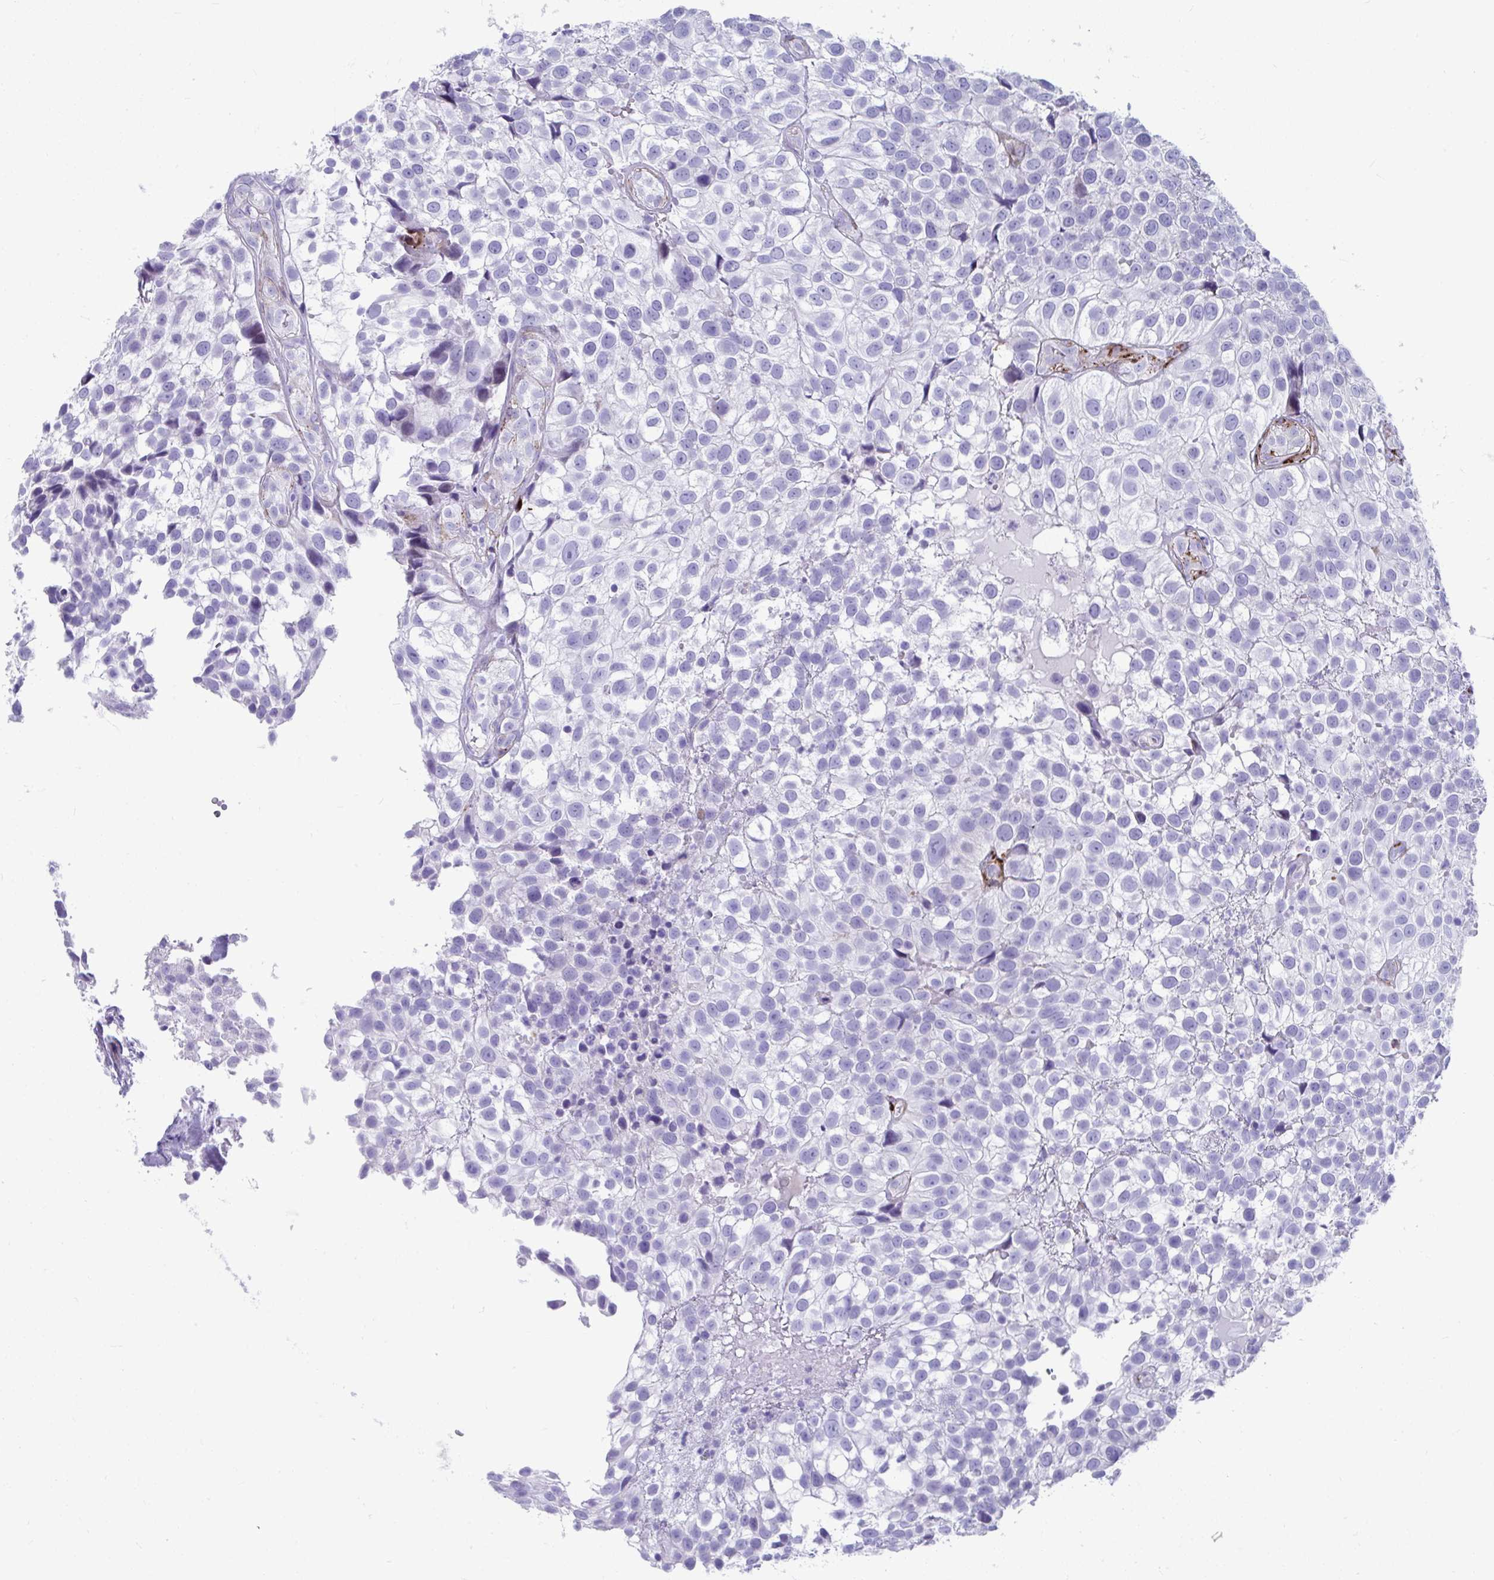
{"staining": {"intensity": "negative", "quantity": "none", "location": "none"}, "tissue": "urothelial cancer", "cell_type": "Tumor cells", "image_type": "cancer", "snomed": [{"axis": "morphology", "description": "Urothelial carcinoma, High grade"}, {"axis": "topography", "description": "Urinary bladder"}], "caption": "Immunohistochemistry image of neoplastic tissue: human high-grade urothelial carcinoma stained with DAB shows no significant protein expression in tumor cells.", "gene": "GRXCR2", "patient": {"sex": "male", "age": 56}}